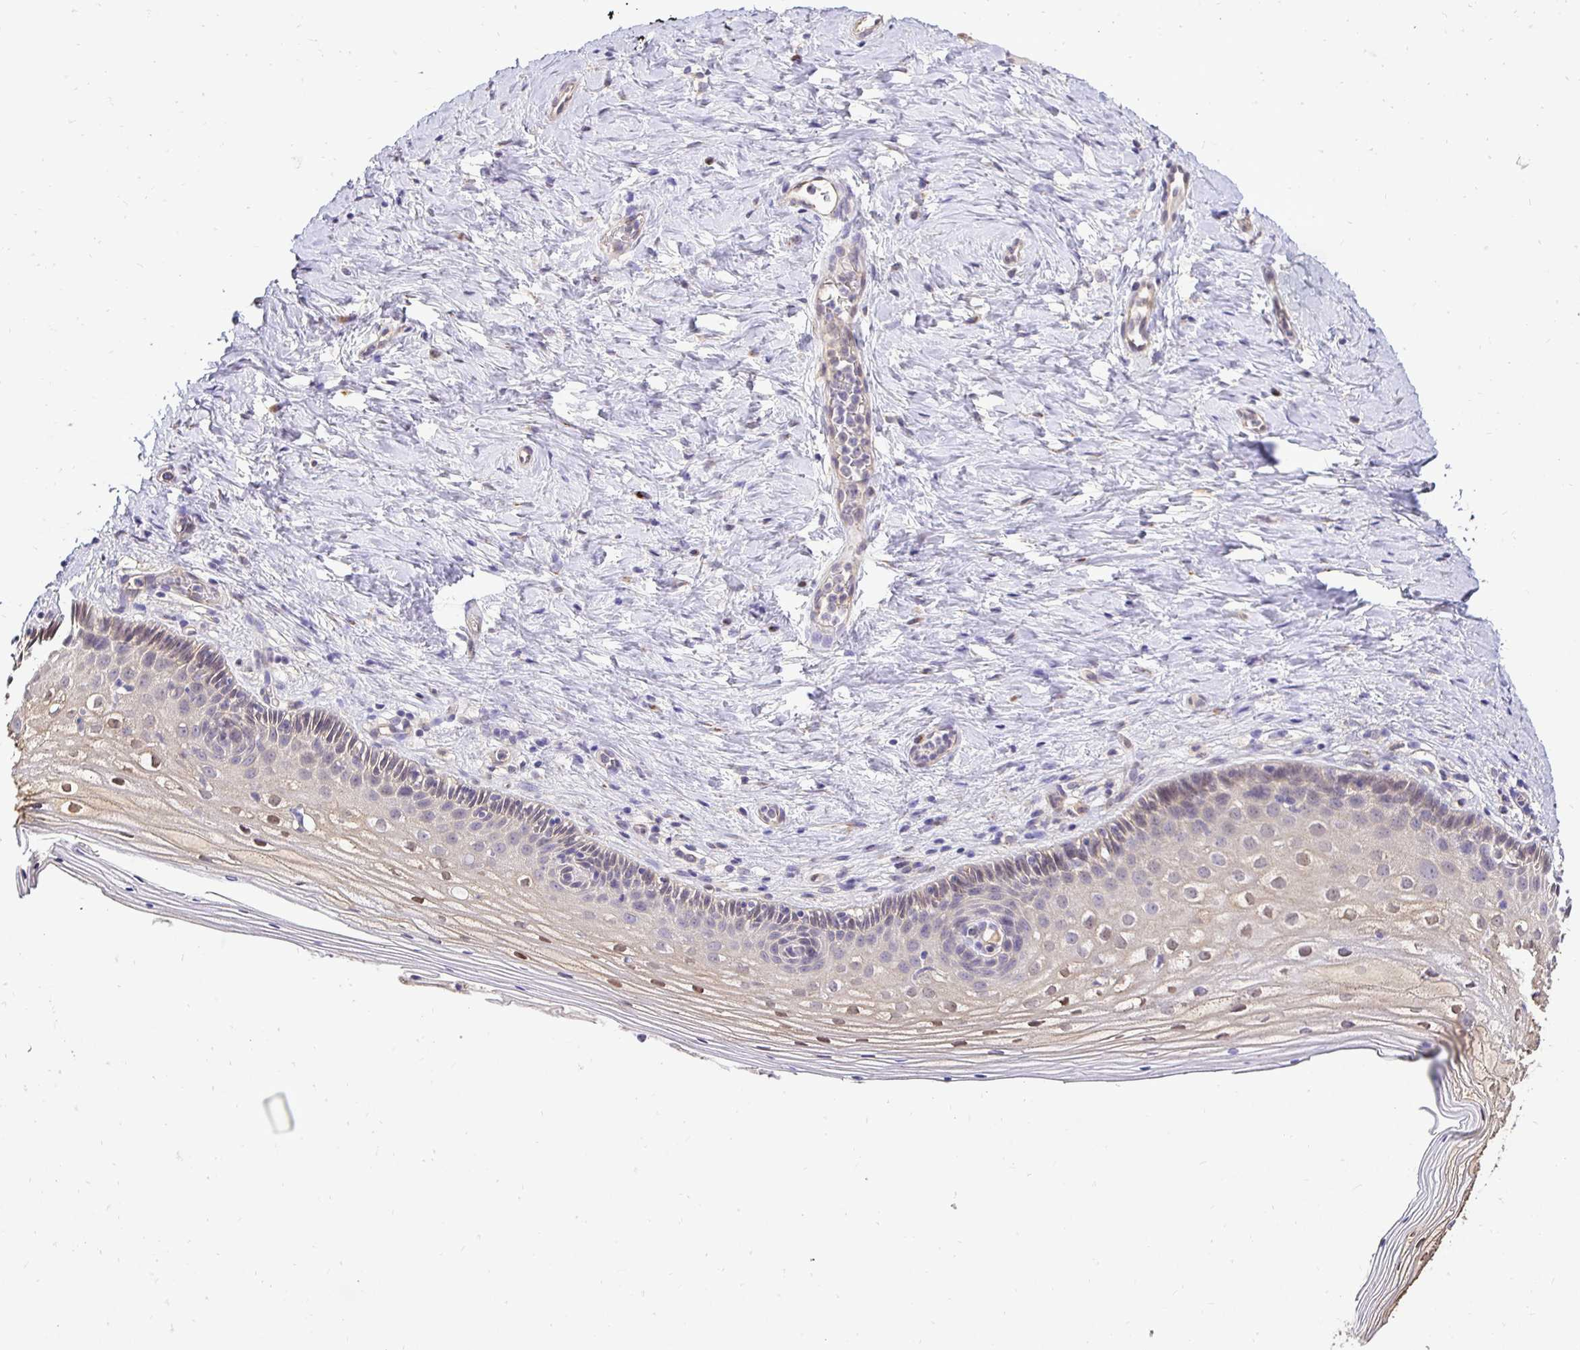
{"staining": {"intensity": "weak", "quantity": "<25%", "location": "cytoplasmic/membranous,nuclear"}, "tissue": "vagina", "cell_type": "Squamous epithelial cells", "image_type": "normal", "snomed": [{"axis": "morphology", "description": "Normal tissue, NOS"}, {"axis": "topography", "description": "Vagina"}], "caption": "A micrograph of human vagina is negative for staining in squamous epithelial cells. (DAB IHC visualized using brightfield microscopy, high magnification).", "gene": "SLC9A1", "patient": {"sex": "female", "age": 45}}